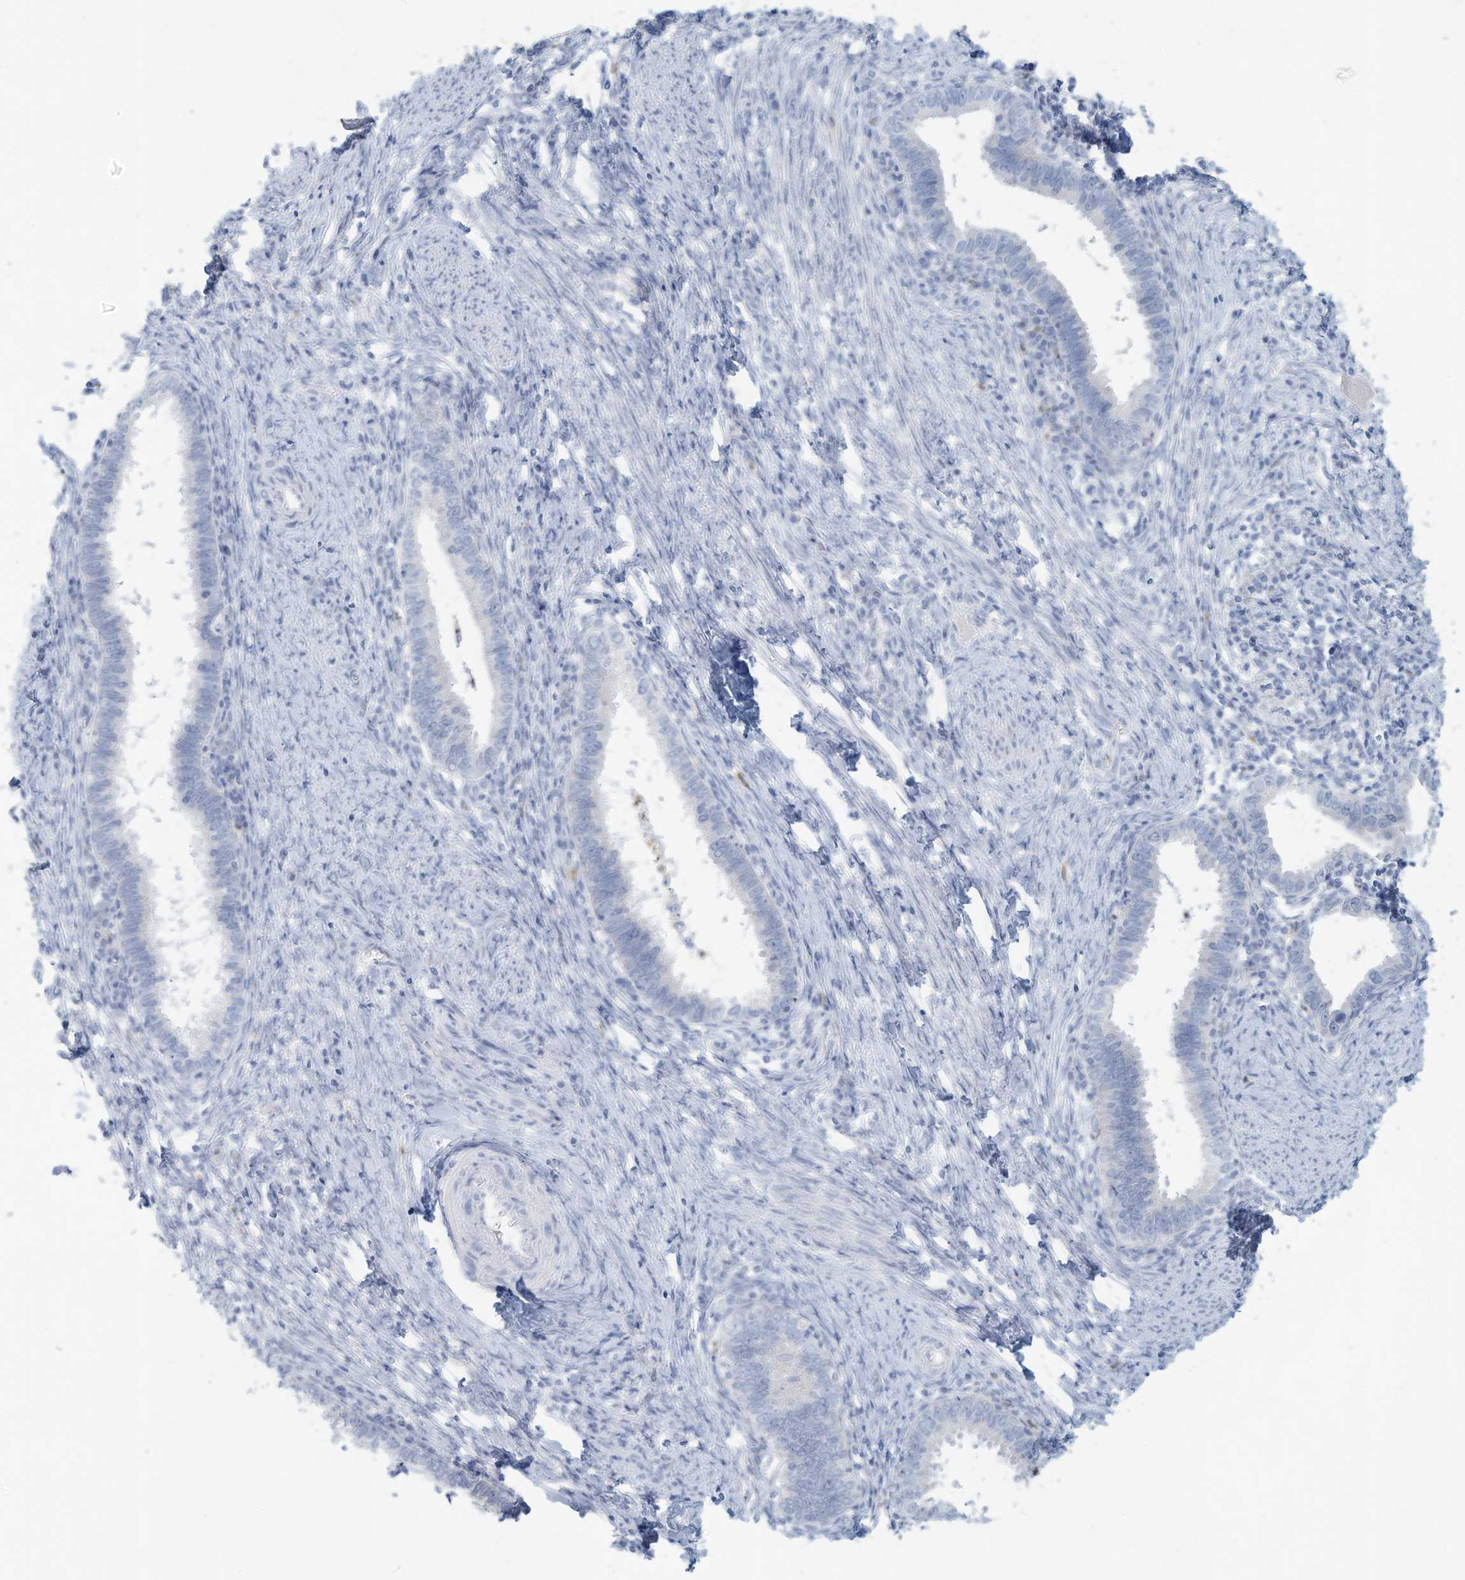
{"staining": {"intensity": "negative", "quantity": "none", "location": "none"}, "tissue": "cervical cancer", "cell_type": "Tumor cells", "image_type": "cancer", "snomed": [{"axis": "morphology", "description": "Adenocarcinoma, NOS"}, {"axis": "topography", "description": "Cervix"}], "caption": "This photomicrograph is of cervical cancer stained with immunohistochemistry to label a protein in brown with the nuclei are counter-stained blue. There is no staining in tumor cells.", "gene": "ERI2", "patient": {"sex": "female", "age": 36}}